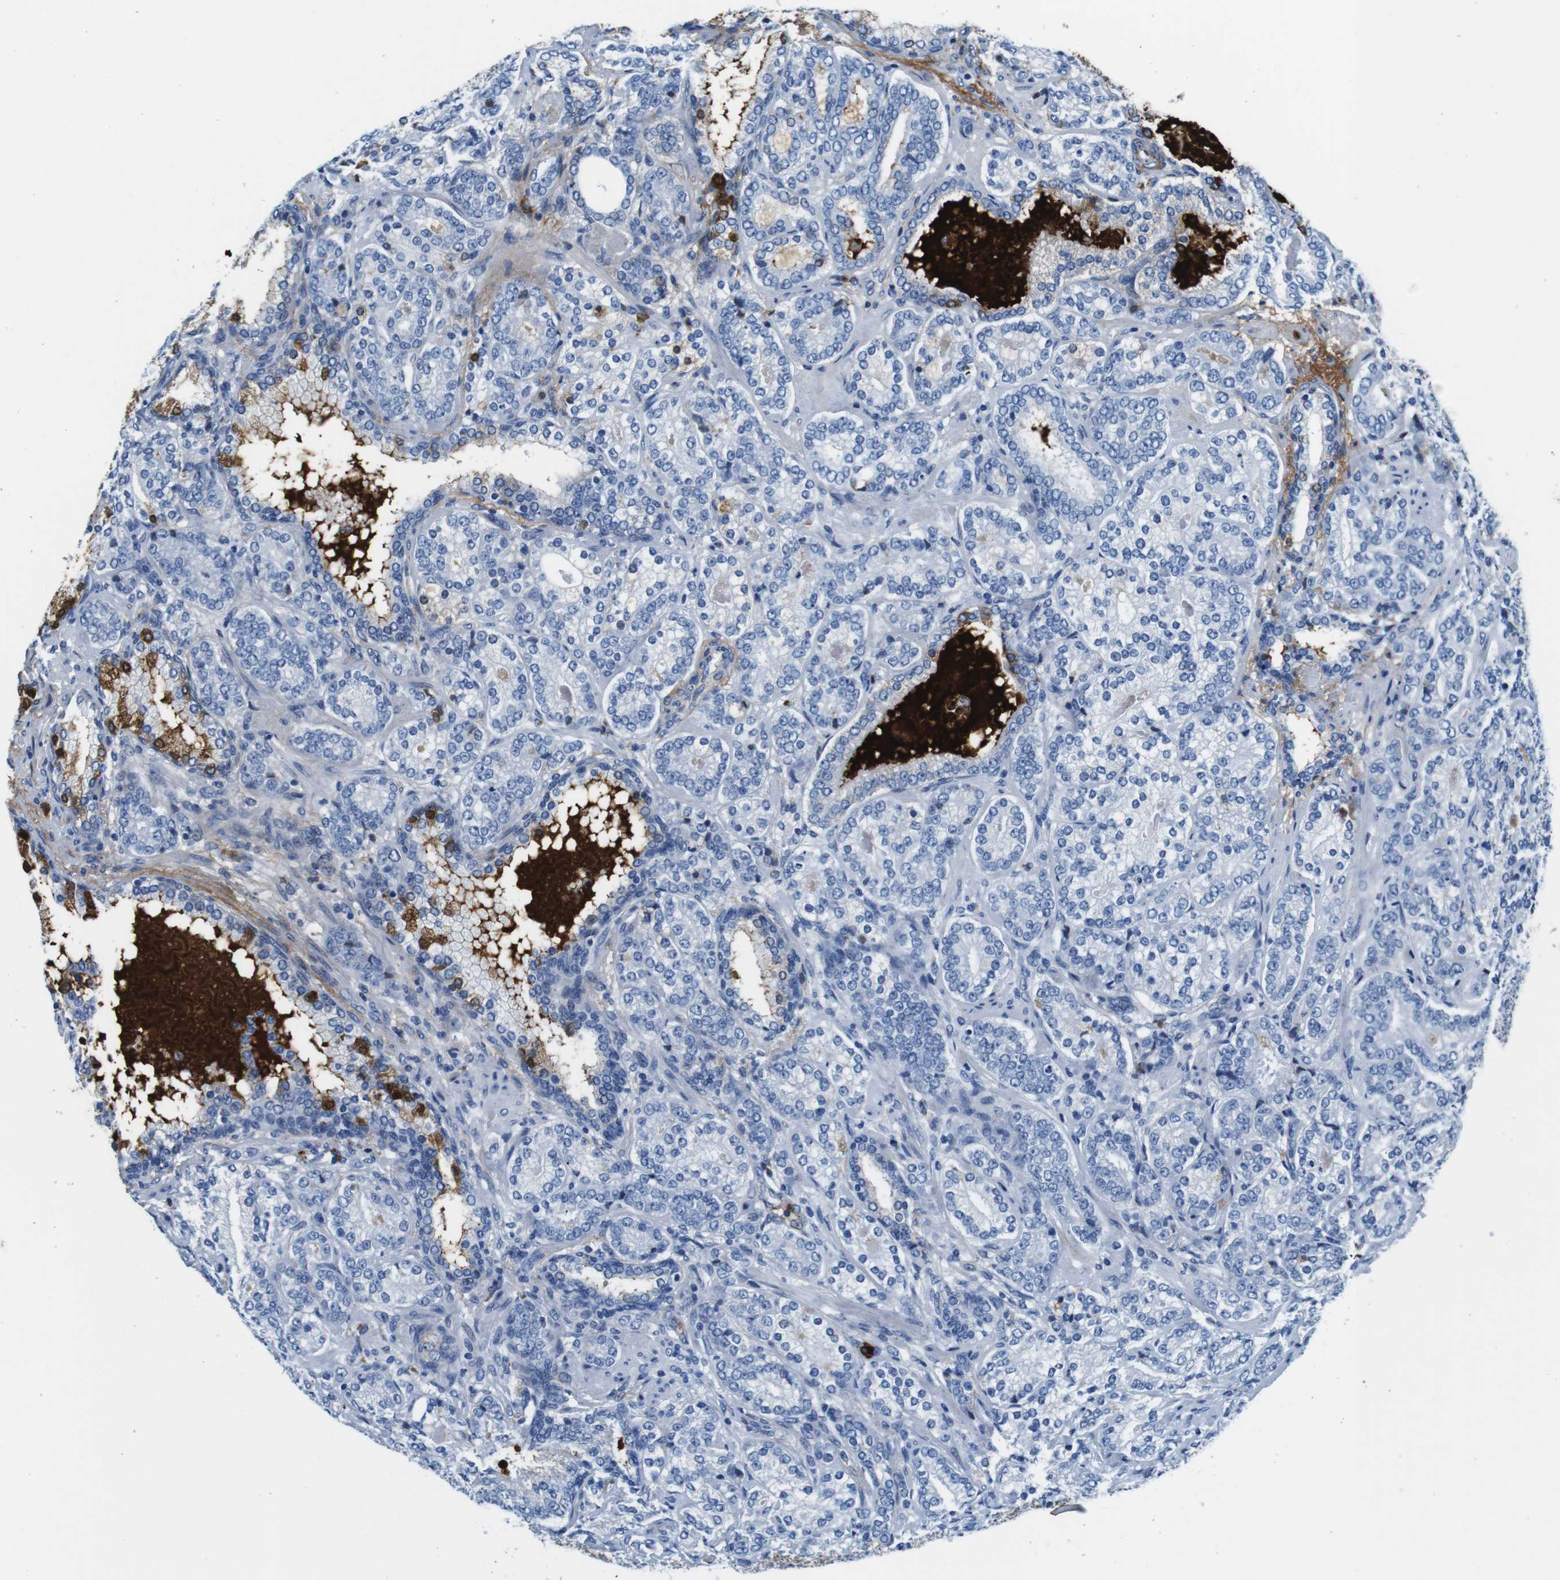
{"staining": {"intensity": "negative", "quantity": "none", "location": "none"}, "tissue": "prostate cancer", "cell_type": "Tumor cells", "image_type": "cancer", "snomed": [{"axis": "morphology", "description": "Adenocarcinoma, High grade"}, {"axis": "topography", "description": "Prostate"}], "caption": "Immunohistochemistry micrograph of prostate cancer (high-grade adenocarcinoma) stained for a protein (brown), which displays no expression in tumor cells.", "gene": "IGKC", "patient": {"sex": "male", "age": 61}}